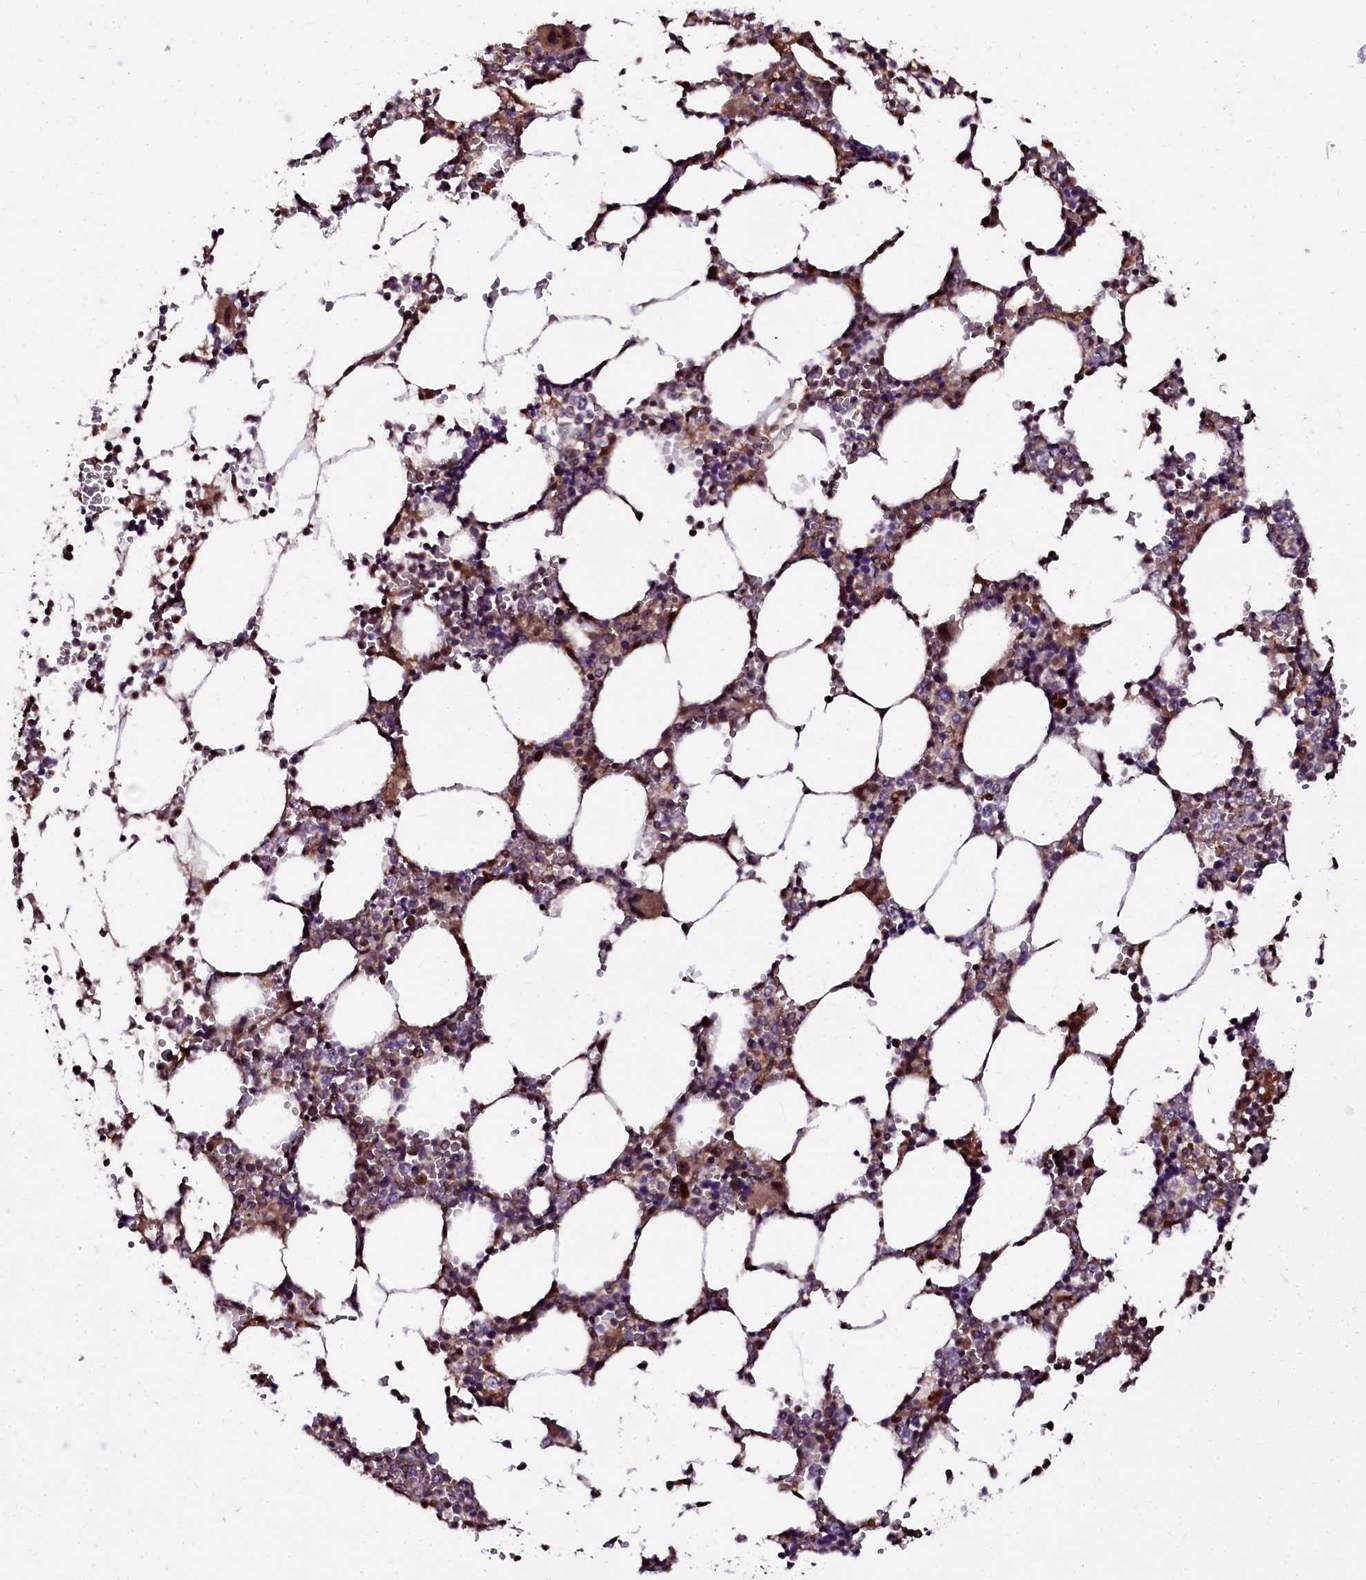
{"staining": {"intensity": "strong", "quantity": "25%-75%", "location": "cytoplasmic/membranous,nuclear"}, "tissue": "bone marrow", "cell_type": "Hematopoietic cells", "image_type": "normal", "snomed": [{"axis": "morphology", "description": "Normal tissue, NOS"}, {"axis": "topography", "description": "Bone marrow"}], "caption": "Protein staining of unremarkable bone marrow shows strong cytoplasmic/membranous,nuclear staining in about 25%-75% of hematopoietic cells.", "gene": "N4BP1", "patient": {"sex": "male", "age": 64}}